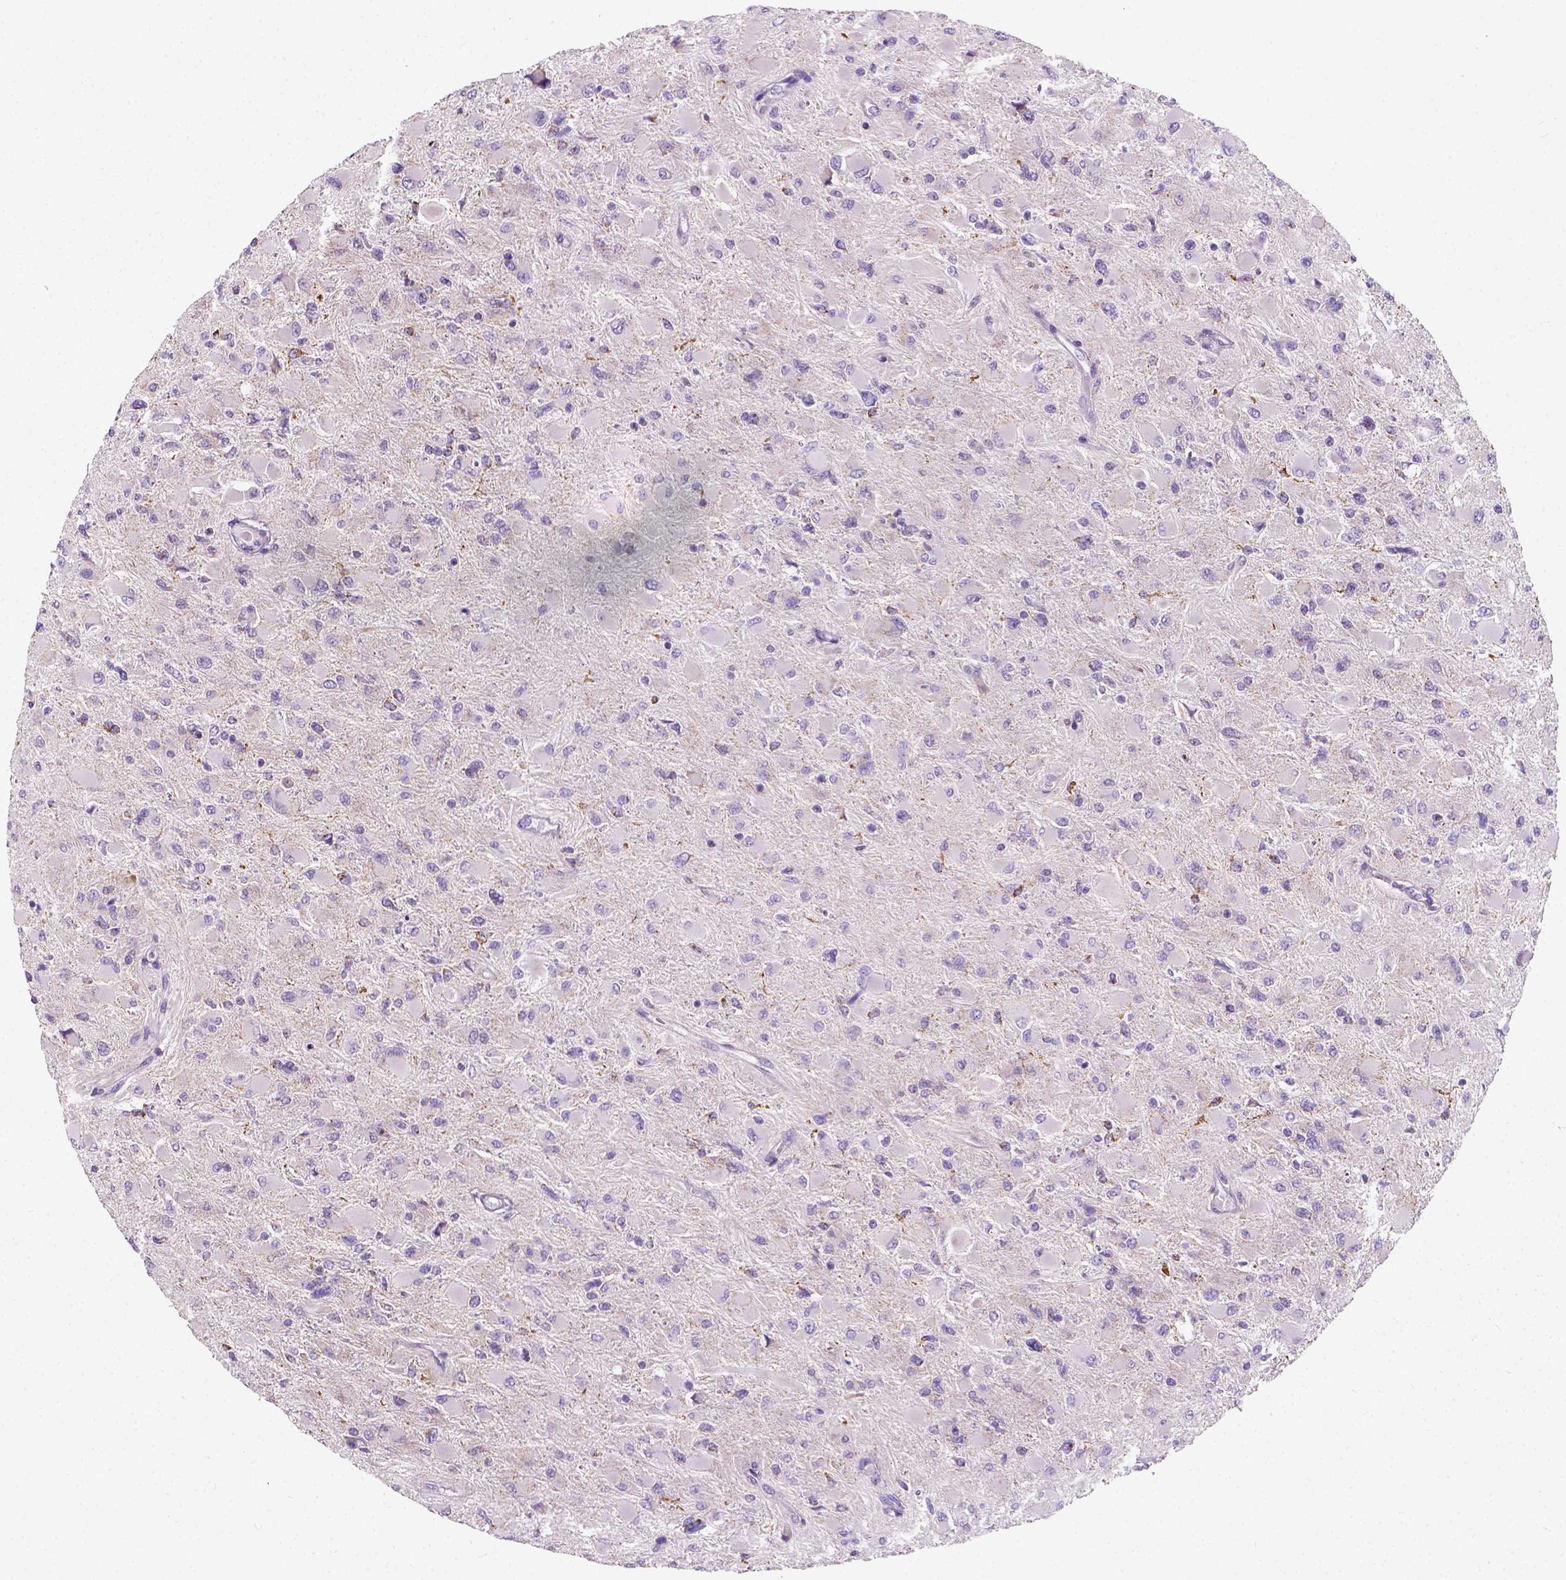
{"staining": {"intensity": "negative", "quantity": "none", "location": "none"}, "tissue": "glioma", "cell_type": "Tumor cells", "image_type": "cancer", "snomed": [{"axis": "morphology", "description": "Glioma, malignant, High grade"}, {"axis": "topography", "description": "Cerebral cortex"}], "caption": "IHC of human glioma shows no positivity in tumor cells.", "gene": "CHODL", "patient": {"sex": "female", "age": 36}}